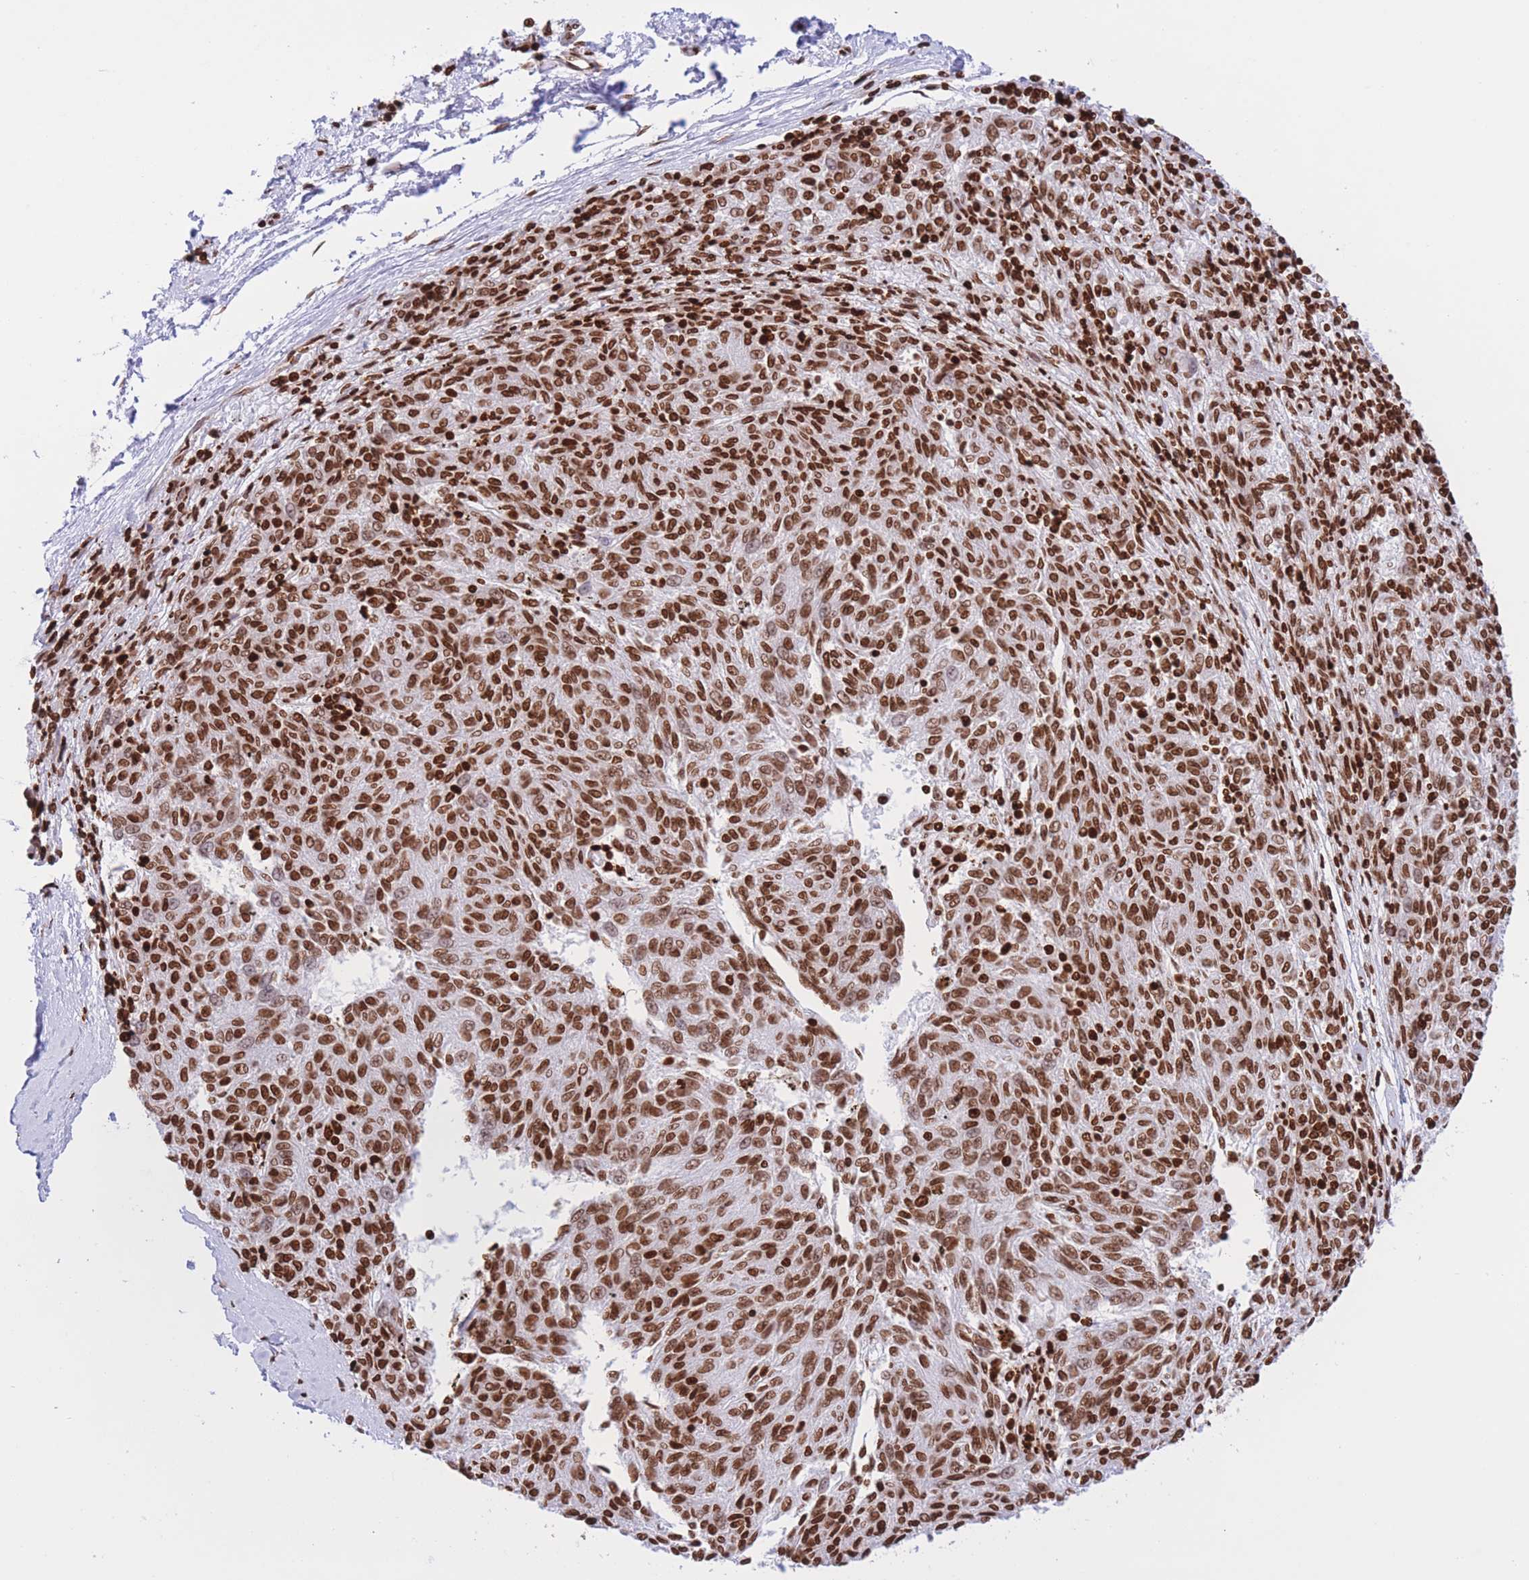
{"staining": {"intensity": "strong", "quantity": ">75%", "location": "nuclear"}, "tissue": "melanoma", "cell_type": "Tumor cells", "image_type": "cancer", "snomed": [{"axis": "morphology", "description": "Malignant melanoma, NOS"}, {"axis": "topography", "description": "Skin"}], "caption": "A photomicrograph of human malignant melanoma stained for a protein shows strong nuclear brown staining in tumor cells.", "gene": "H2BC11", "patient": {"sex": "female", "age": 72}}